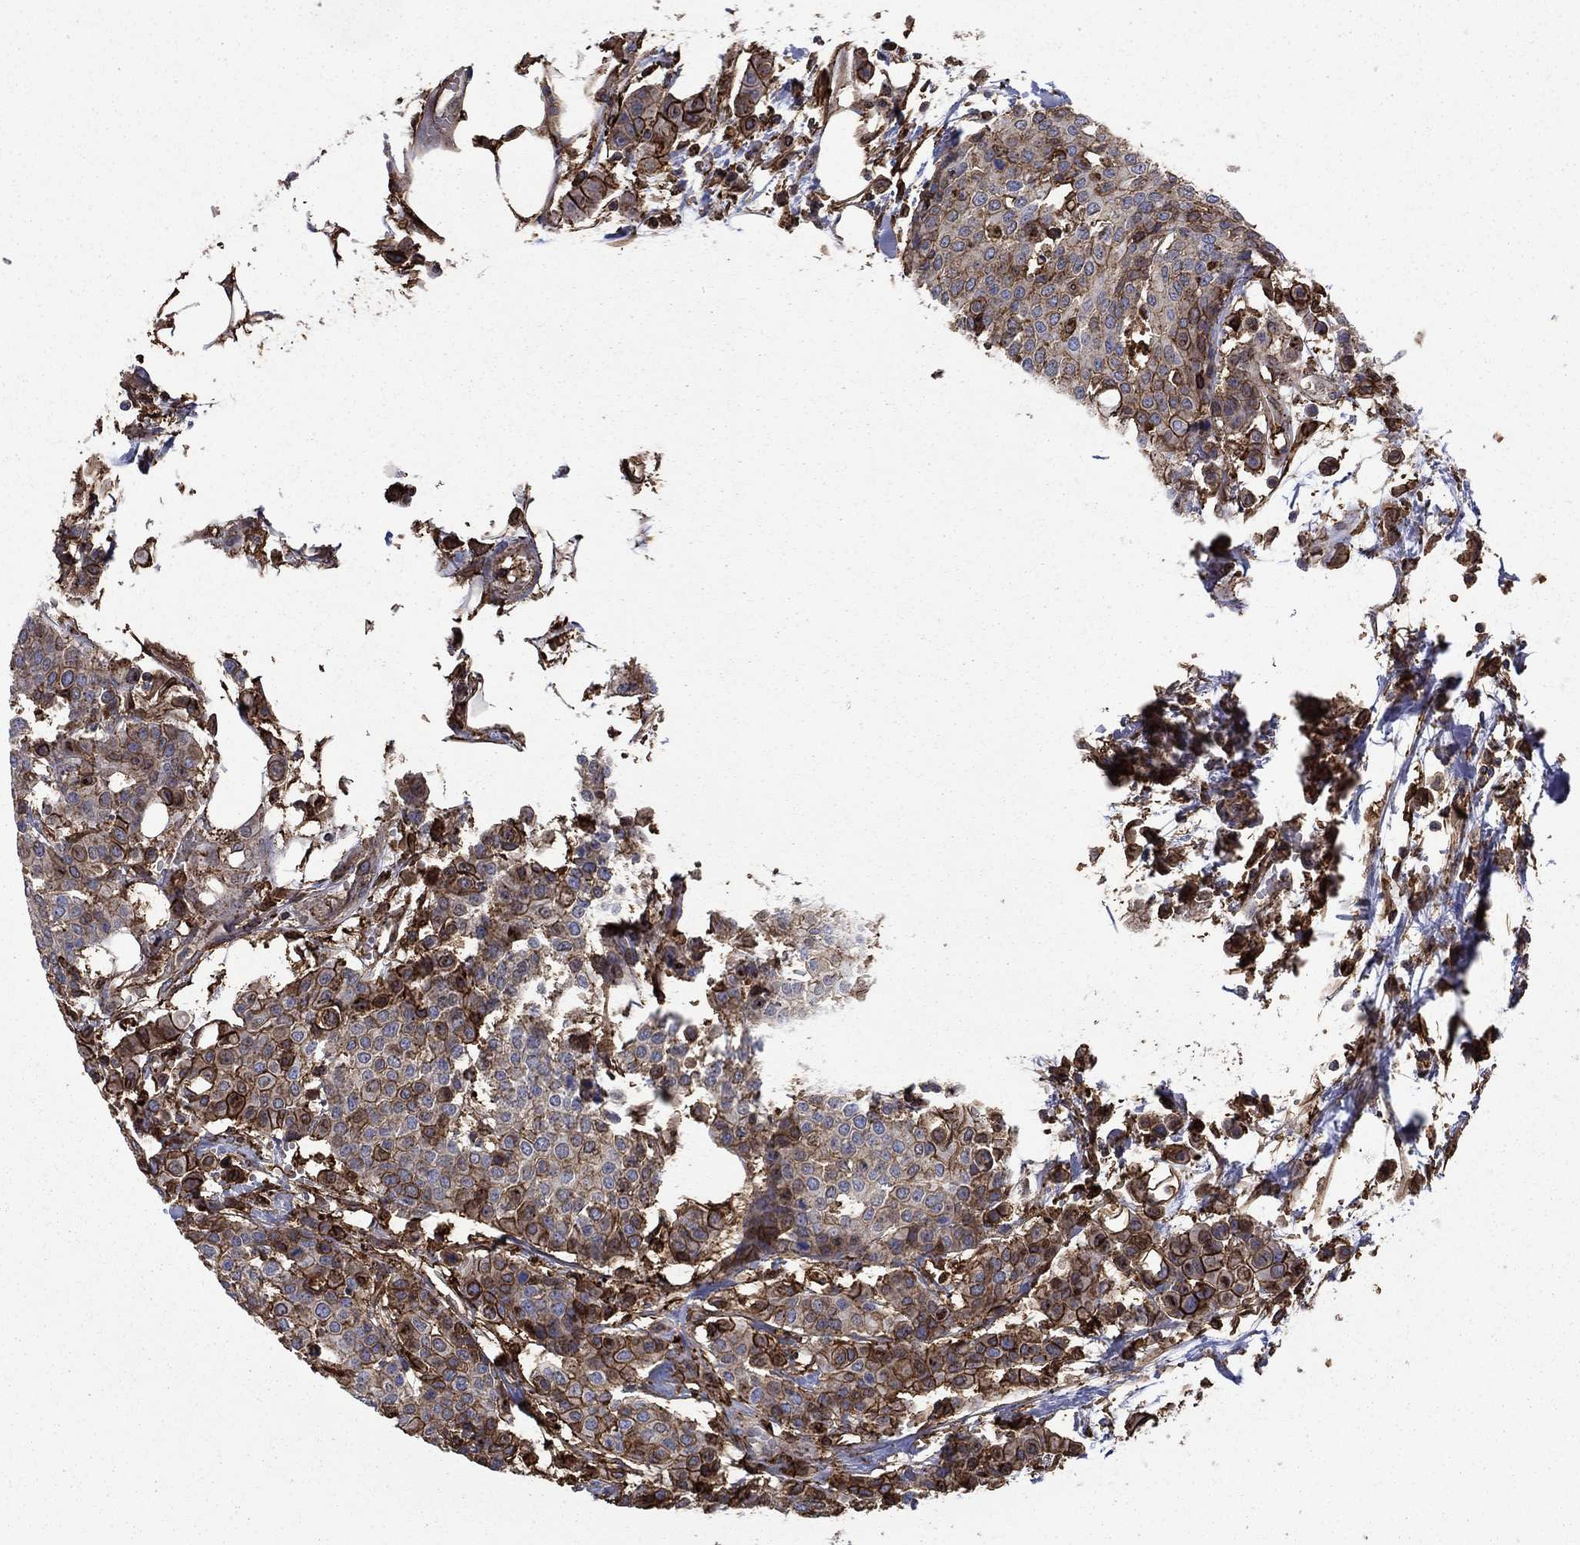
{"staining": {"intensity": "moderate", "quantity": "25%-75%", "location": "cytoplasmic/membranous"}, "tissue": "carcinoid", "cell_type": "Tumor cells", "image_type": "cancer", "snomed": [{"axis": "morphology", "description": "Carcinoid, malignant, NOS"}, {"axis": "topography", "description": "Colon"}], "caption": "Carcinoid stained with DAB (3,3'-diaminobenzidine) immunohistochemistry exhibits medium levels of moderate cytoplasmic/membranous positivity in approximately 25%-75% of tumor cells. The staining was performed using DAB (3,3'-diaminobenzidine) to visualize the protein expression in brown, while the nuclei were stained in blue with hematoxylin (Magnification: 20x).", "gene": "PLAU", "patient": {"sex": "male", "age": 81}}